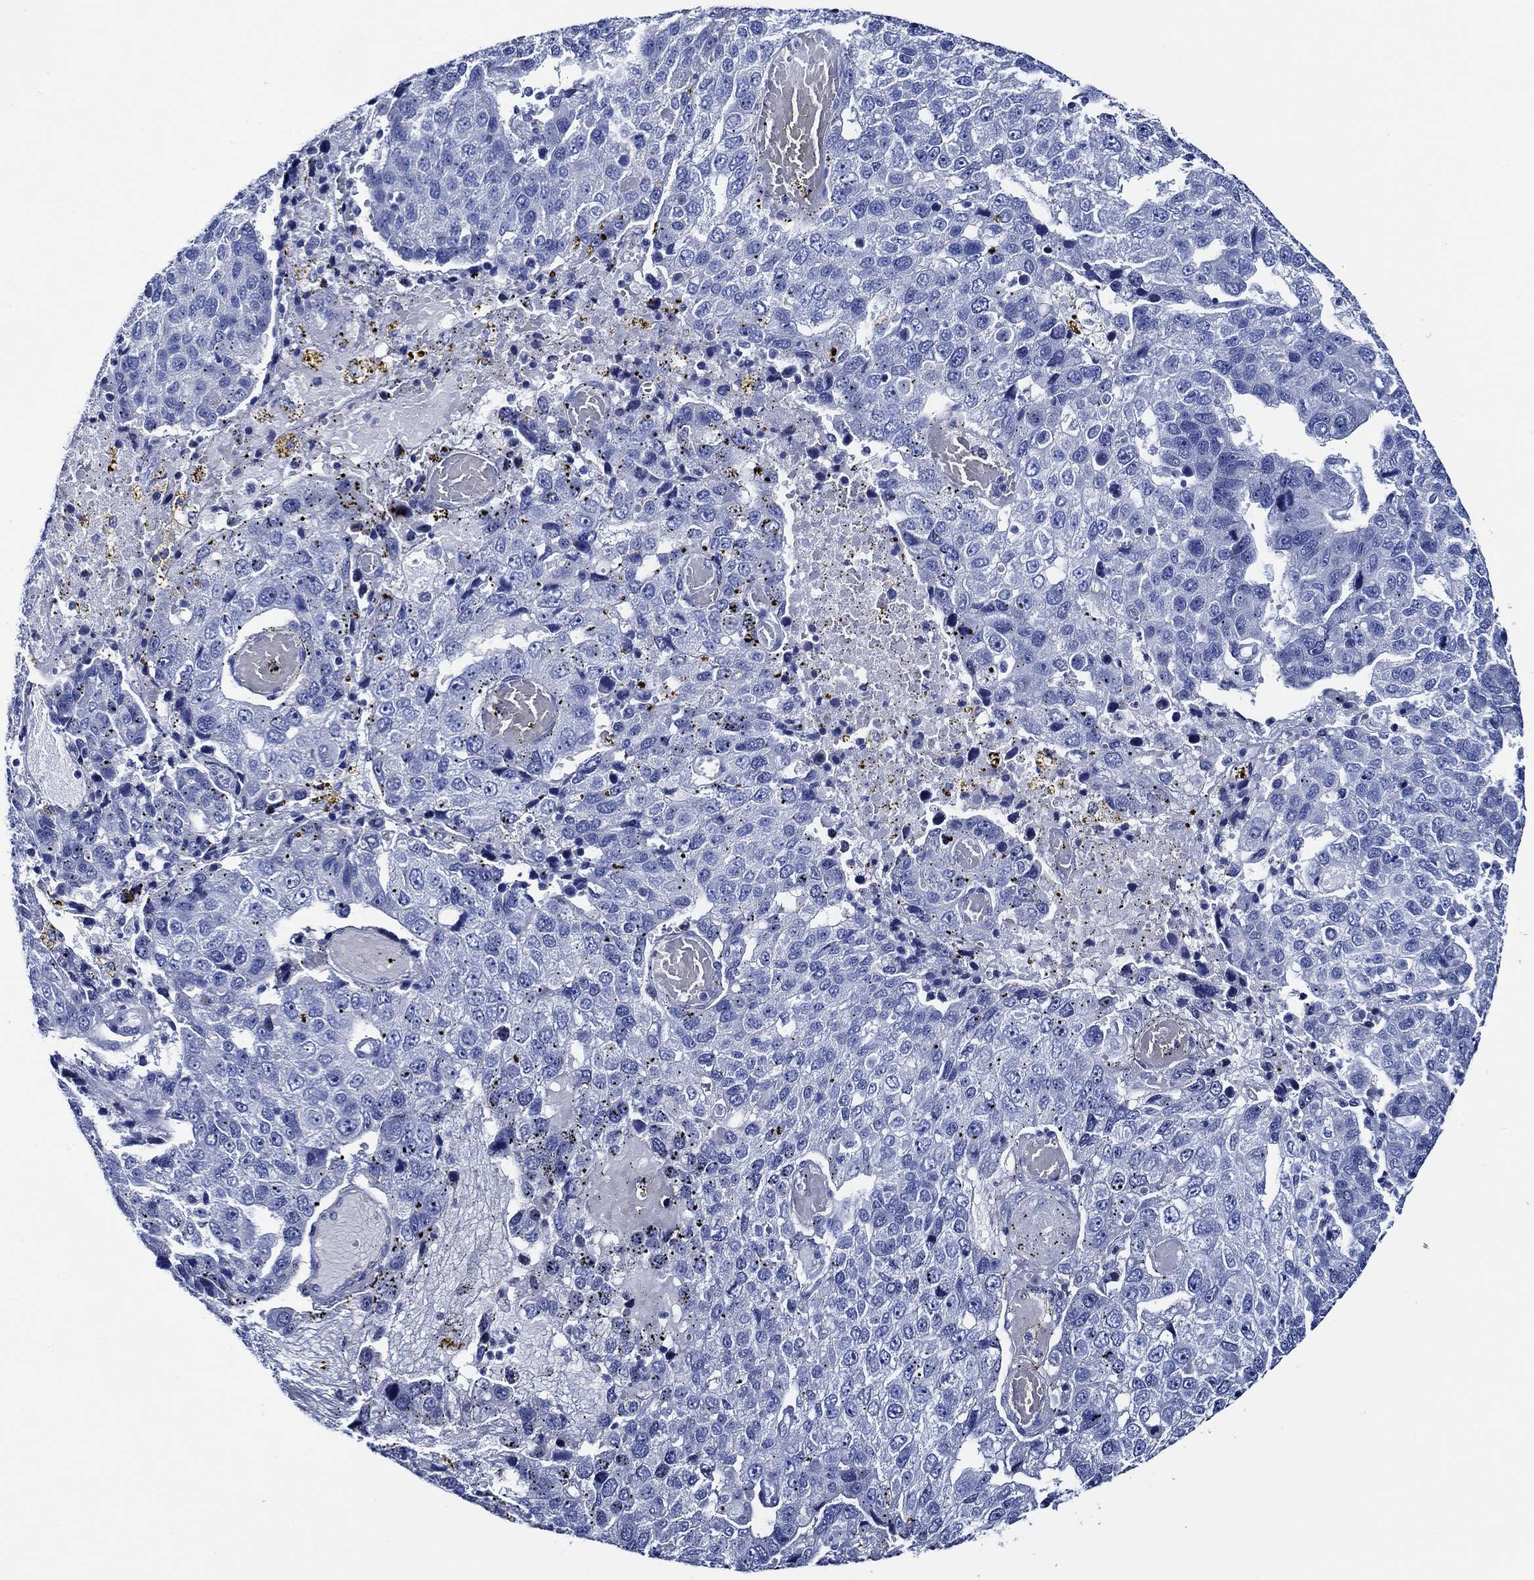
{"staining": {"intensity": "negative", "quantity": "none", "location": "none"}, "tissue": "pancreatic cancer", "cell_type": "Tumor cells", "image_type": "cancer", "snomed": [{"axis": "morphology", "description": "Adenocarcinoma, NOS"}, {"axis": "topography", "description": "Pancreas"}], "caption": "DAB (3,3'-diaminobenzidine) immunohistochemical staining of pancreatic cancer displays no significant staining in tumor cells.", "gene": "WDR62", "patient": {"sex": "female", "age": 61}}